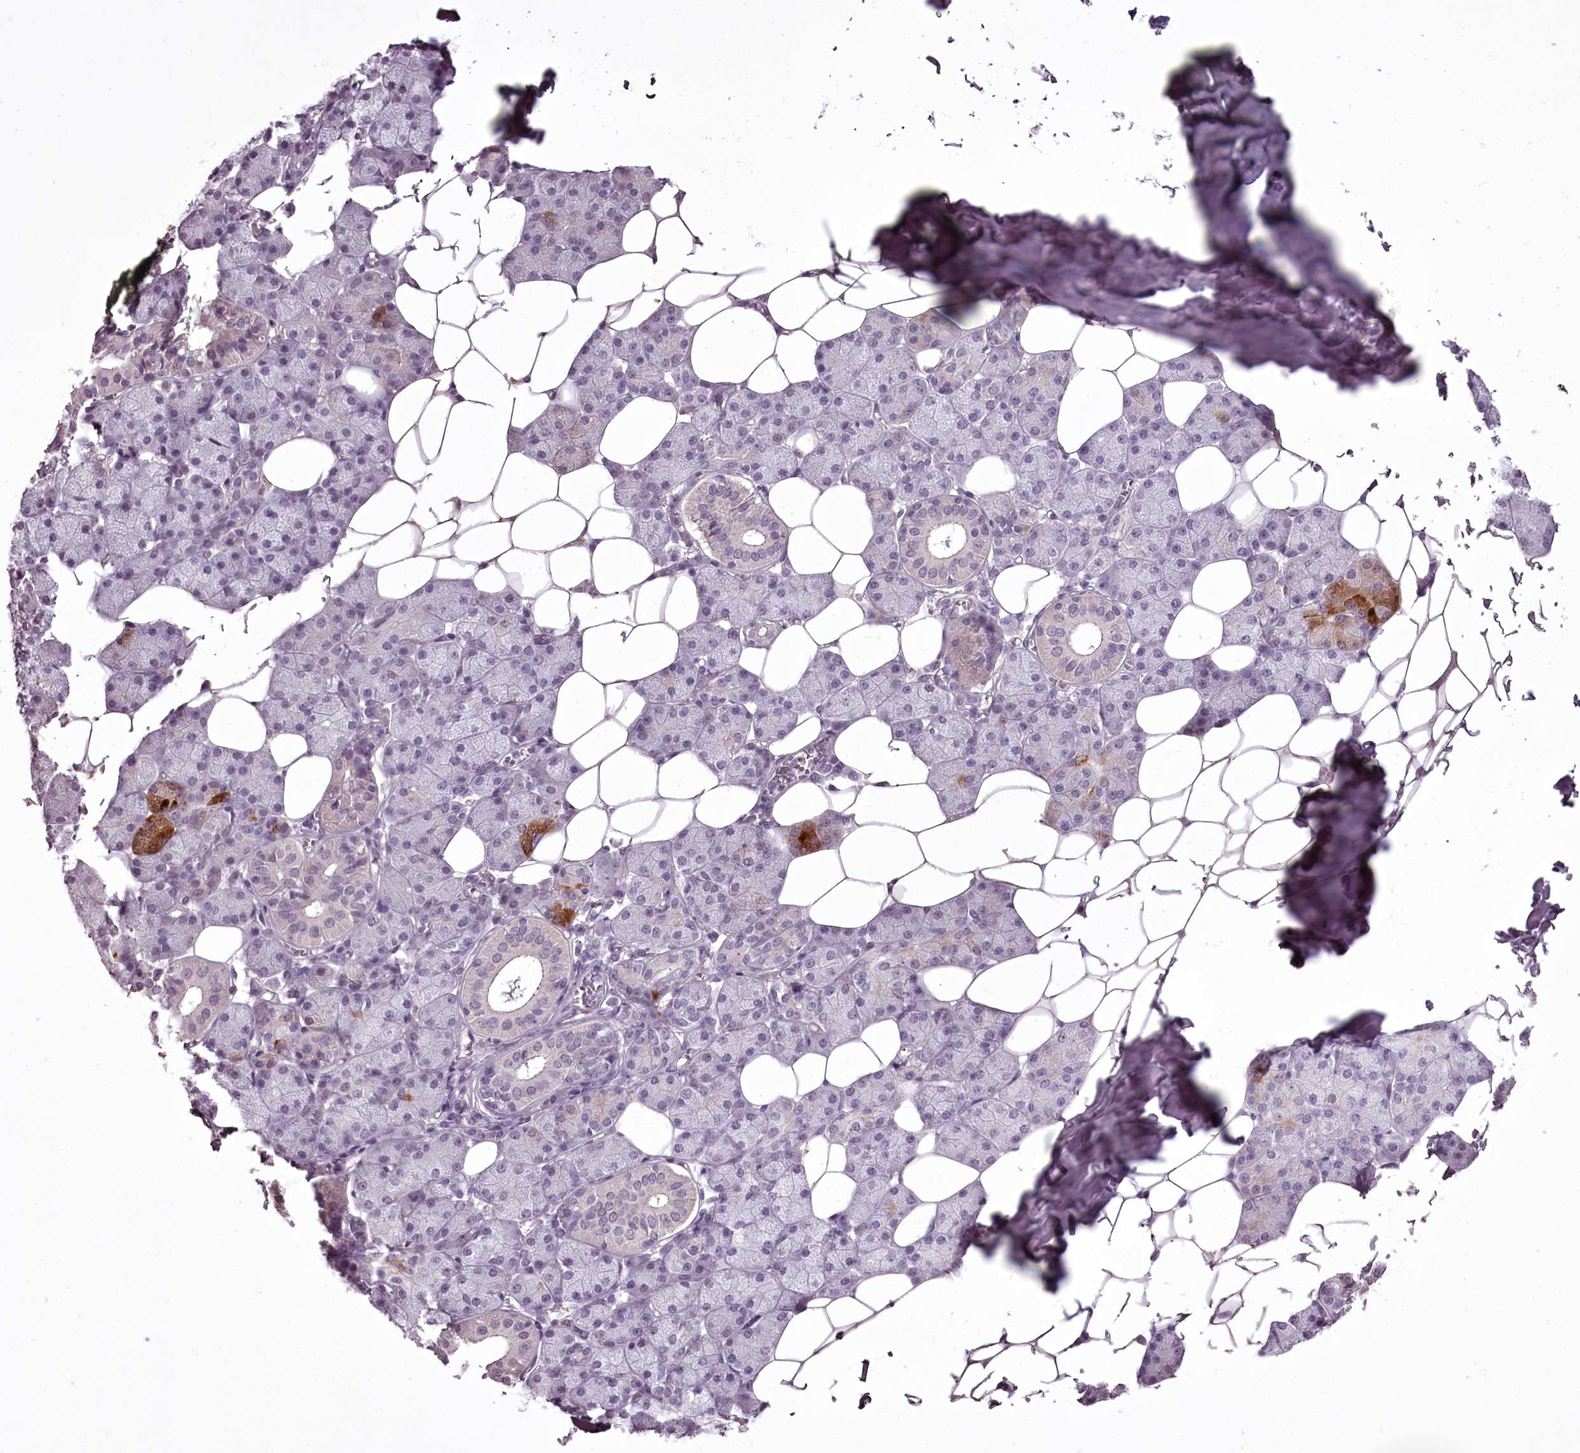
{"staining": {"intensity": "moderate", "quantity": "<25%", "location": "cytoplasmic/membranous"}, "tissue": "salivary gland", "cell_type": "Glandular cells", "image_type": "normal", "snomed": [{"axis": "morphology", "description": "Normal tissue, NOS"}, {"axis": "topography", "description": "Salivary gland"}], "caption": "Brown immunohistochemical staining in unremarkable human salivary gland demonstrates moderate cytoplasmic/membranous staining in about <25% of glandular cells. (brown staining indicates protein expression, while blue staining denotes nuclei).", "gene": "C1orf56", "patient": {"sex": "female", "age": 33}}